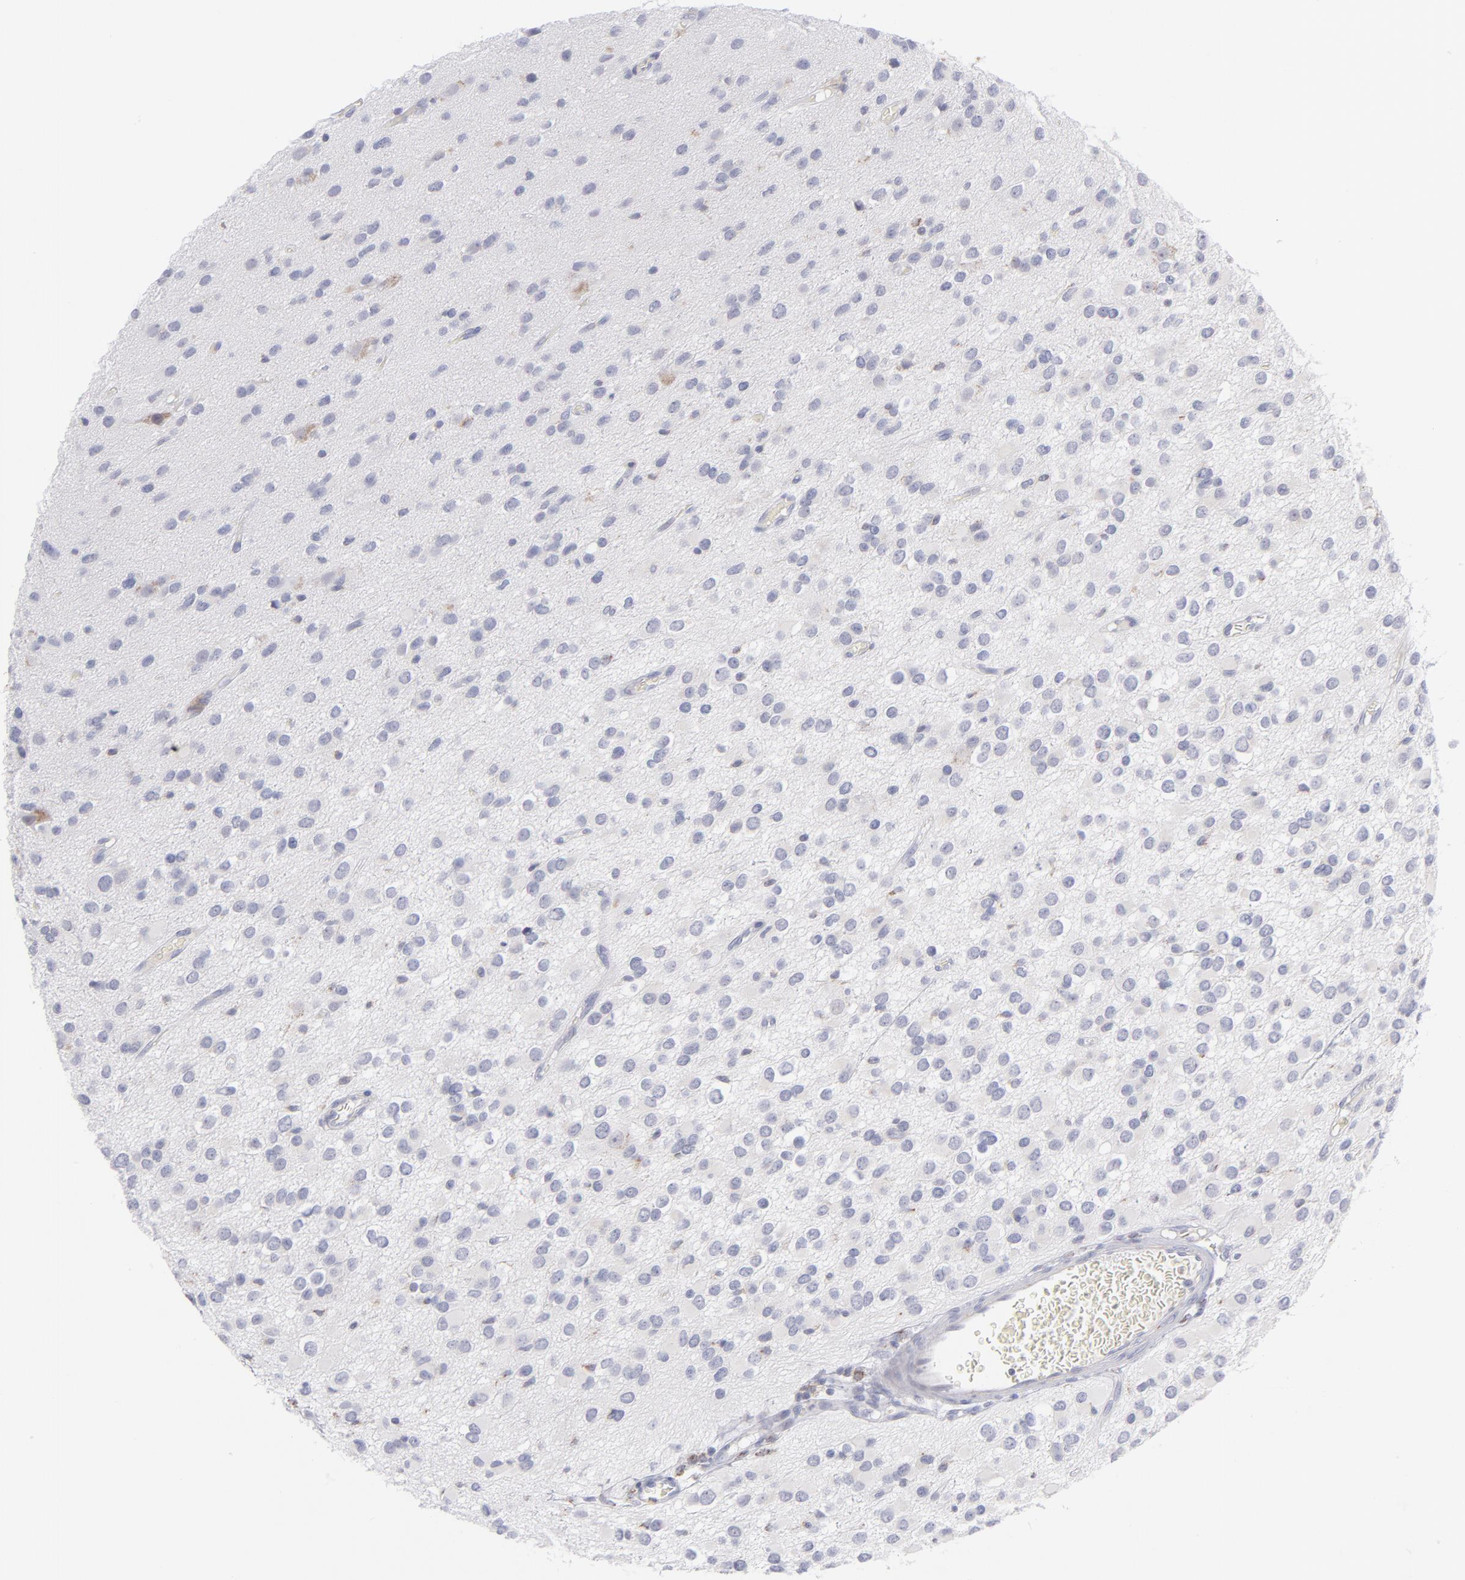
{"staining": {"intensity": "weak", "quantity": "<25%", "location": "cytoplasmic/membranous"}, "tissue": "glioma", "cell_type": "Tumor cells", "image_type": "cancer", "snomed": [{"axis": "morphology", "description": "Glioma, malignant, Low grade"}, {"axis": "topography", "description": "Brain"}], "caption": "Tumor cells are negative for brown protein staining in malignant glioma (low-grade). The staining is performed using DAB (3,3'-diaminobenzidine) brown chromogen with nuclei counter-stained in using hematoxylin.", "gene": "MTHFD2", "patient": {"sex": "male", "age": 42}}